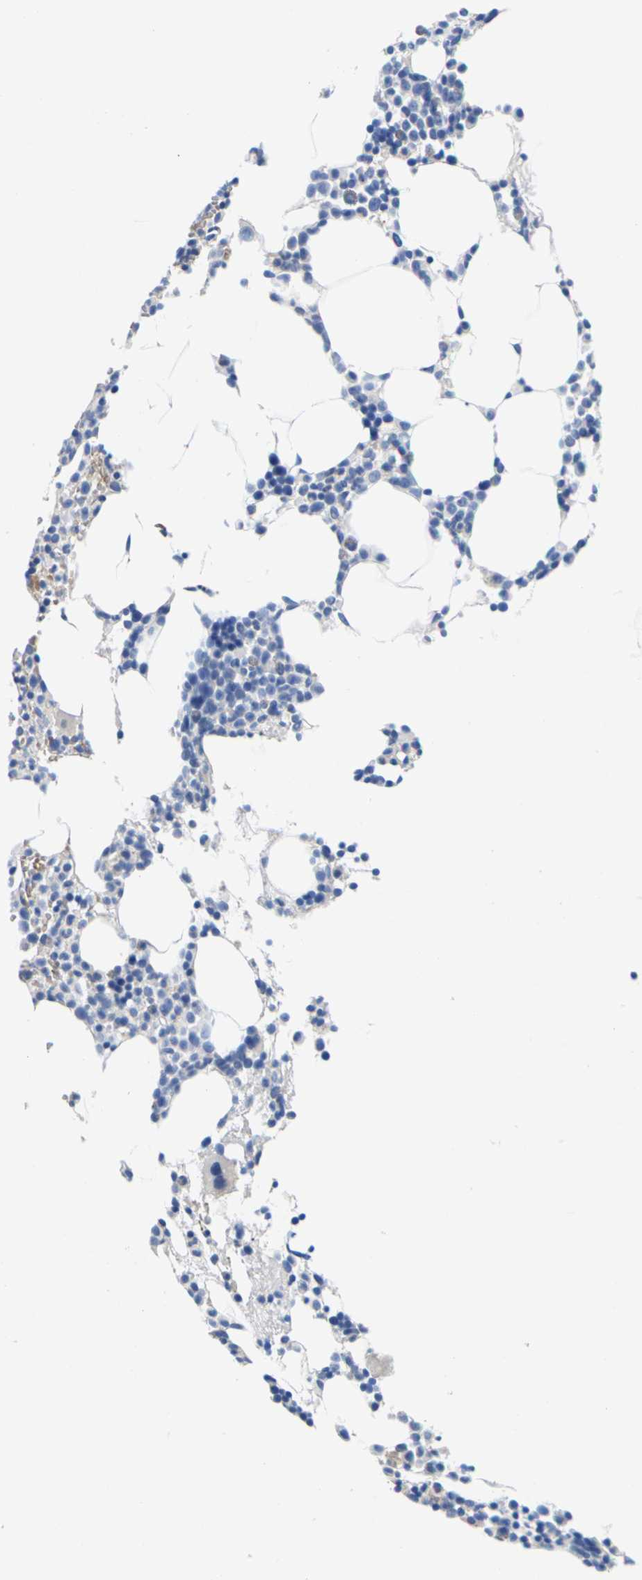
{"staining": {"intensity": "negative", "quantity": "none", "location": "none"}, "tissue": "bone marrow", "cell_type": "Hematopoietic cells", "image_type": "normal", "snomed": [{"axis": "morphology", "description": "Normal tissue, NOS"}, {"axis": "morphology", "description": "Inflammation, NOS"}, {"axis": "topography", "description": "Bone marrow"}], "caption": "A high-resolution micrograph shows immunohistochemistry staining of benign bone marrow, which shows no significant expression in hematopoietic cells. The staining was performed using DAB (3,3'-diaminobenzidine) to visualize the protein expression in brown, while the nuclei were stained in blue with hematoxylin (Magnification: 20x).", "gene": "TMCO4", "patient": {"sex": "male", "age": 42}}